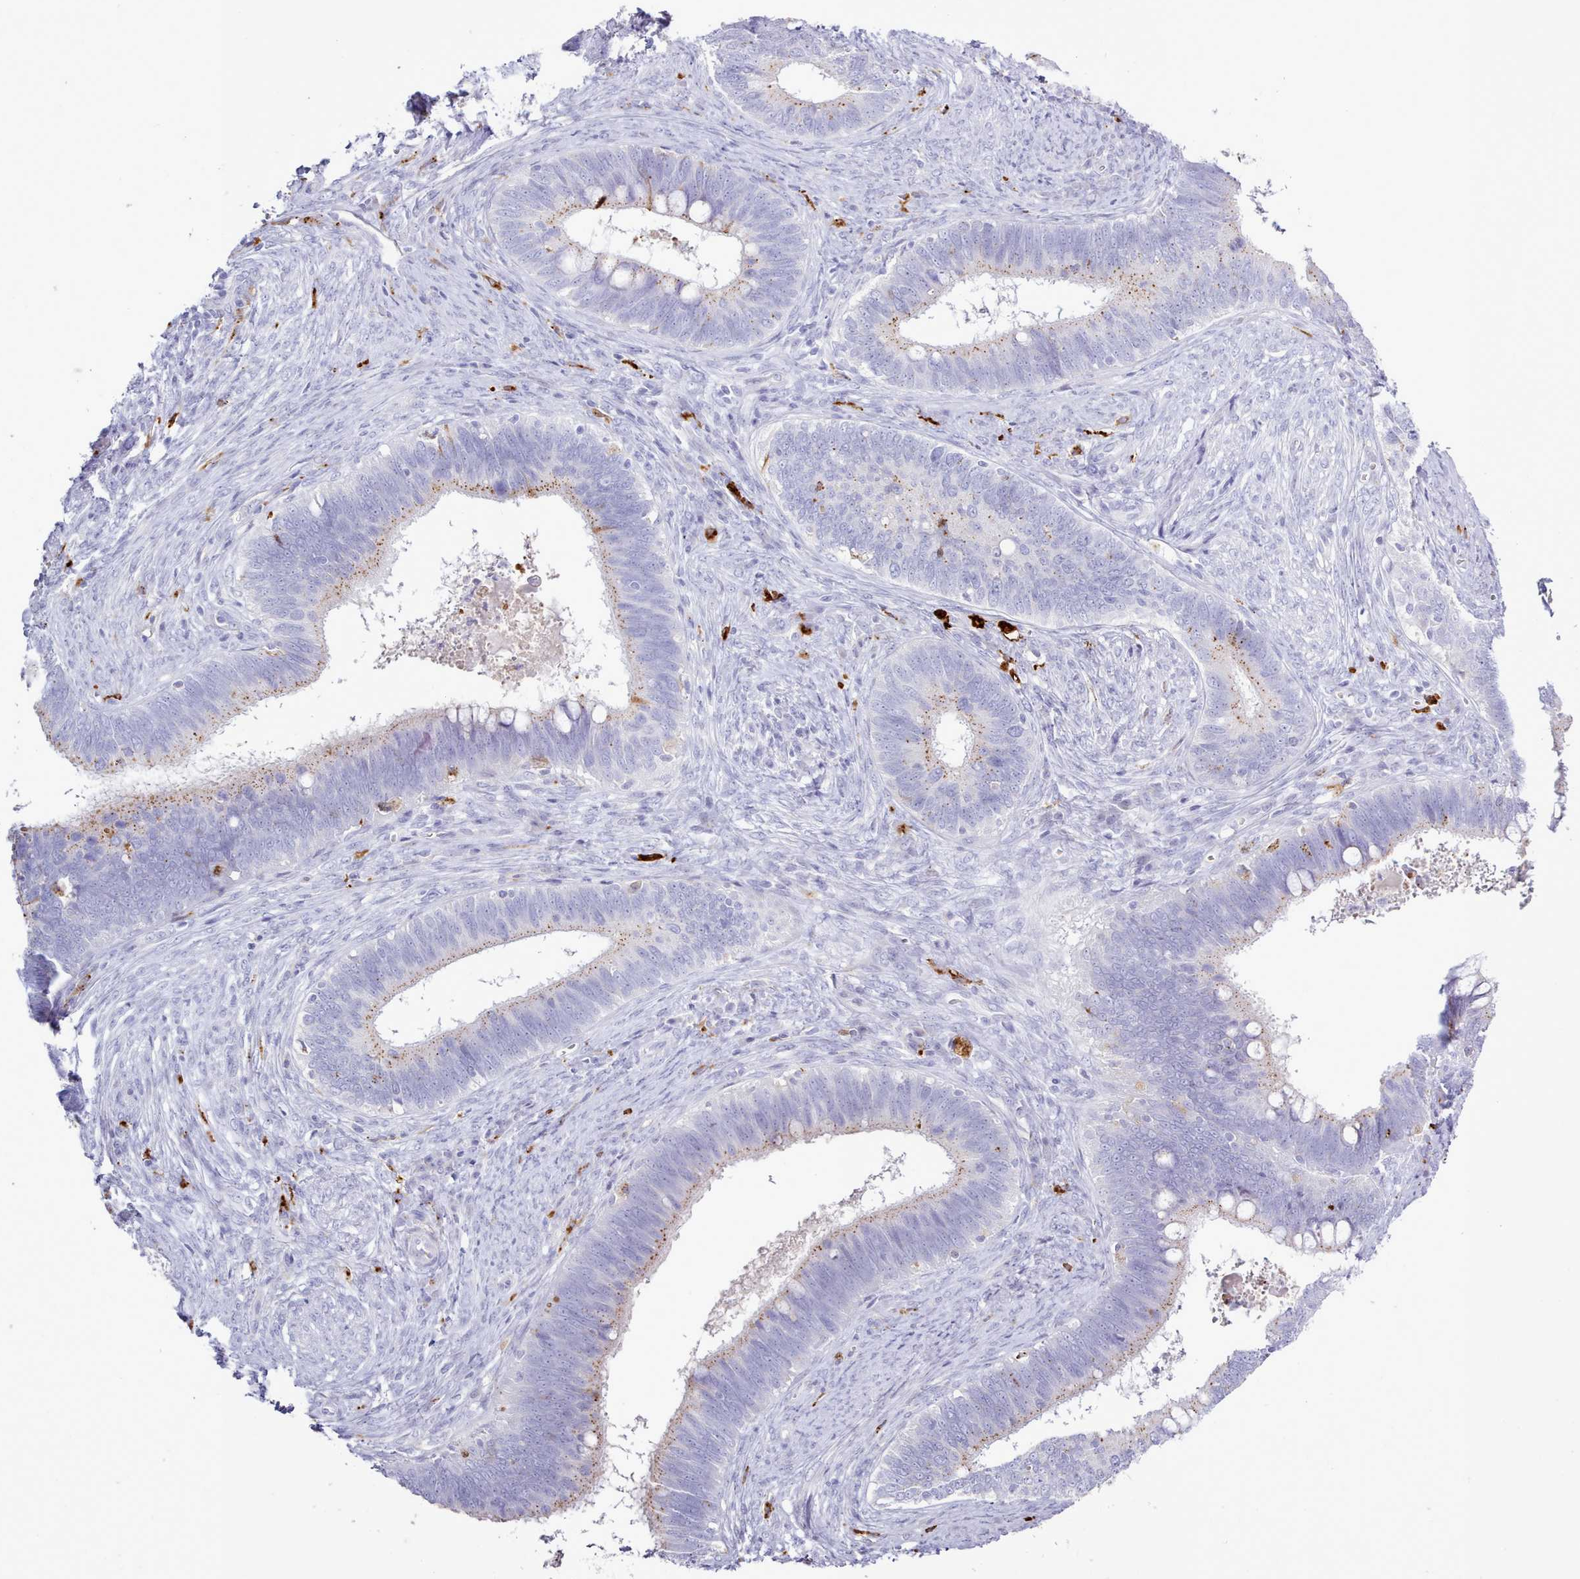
{"staining": {"intensity": "moderate", "quantity": "25%-75%", "location": "cytoplasmic/membranous"}, "tissue": "cervical cancer", "cell_type": "Tumor cells", "image_type": "cancer", "snomed": [{"axis": "morphology", "description": "Adenocarcinoma, NOS"}, {"axis": "topography", "description": "Cervix"}], "caption": "A brown stain highlights moderate cytoplasmic/membranous staining of a protein in human cervical cancer (adenocarcinoma) tumor cells.", "gene": "SRD5A1", "patient": {"sex": "female", "age": 42}}